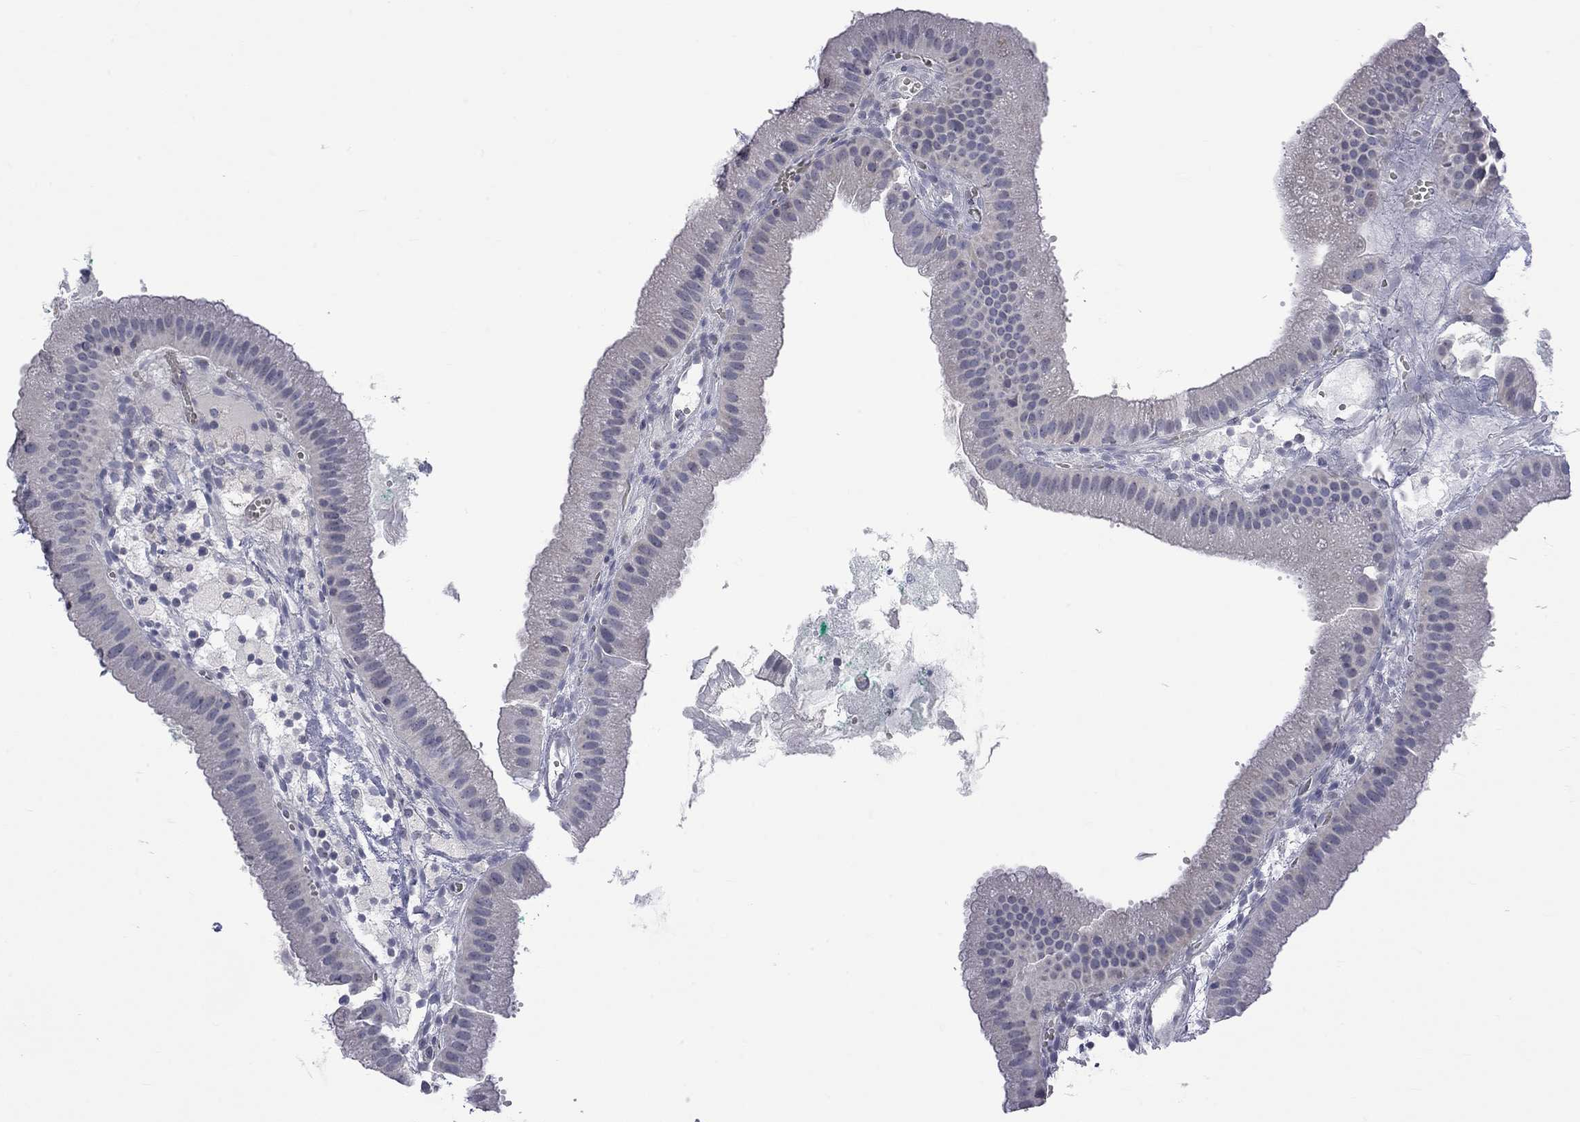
{"staining": {"intensity": "negative", "quantity": "none", "location": "none"}, "tissue": "gallbladder", "cell_type": "Glandular cells", "image_type": "normal", "snomed": [{"axis": "morphology", "description": "Normal tissue, NOS"}, {"axis": "topography", "description": "Gallbladder"}], "caption": "A high-resolution photomicrograph shows IHC staining of unremarkable gallbladder, which demonstrates no significant staining in glandular cells. (Stains: DAB IHC with hematoxylin counter stain, Microscopy: brightfield microscopy at high magnification).", "gene": "OPRK1", "patient": {"sex": "male", "age": 67}}